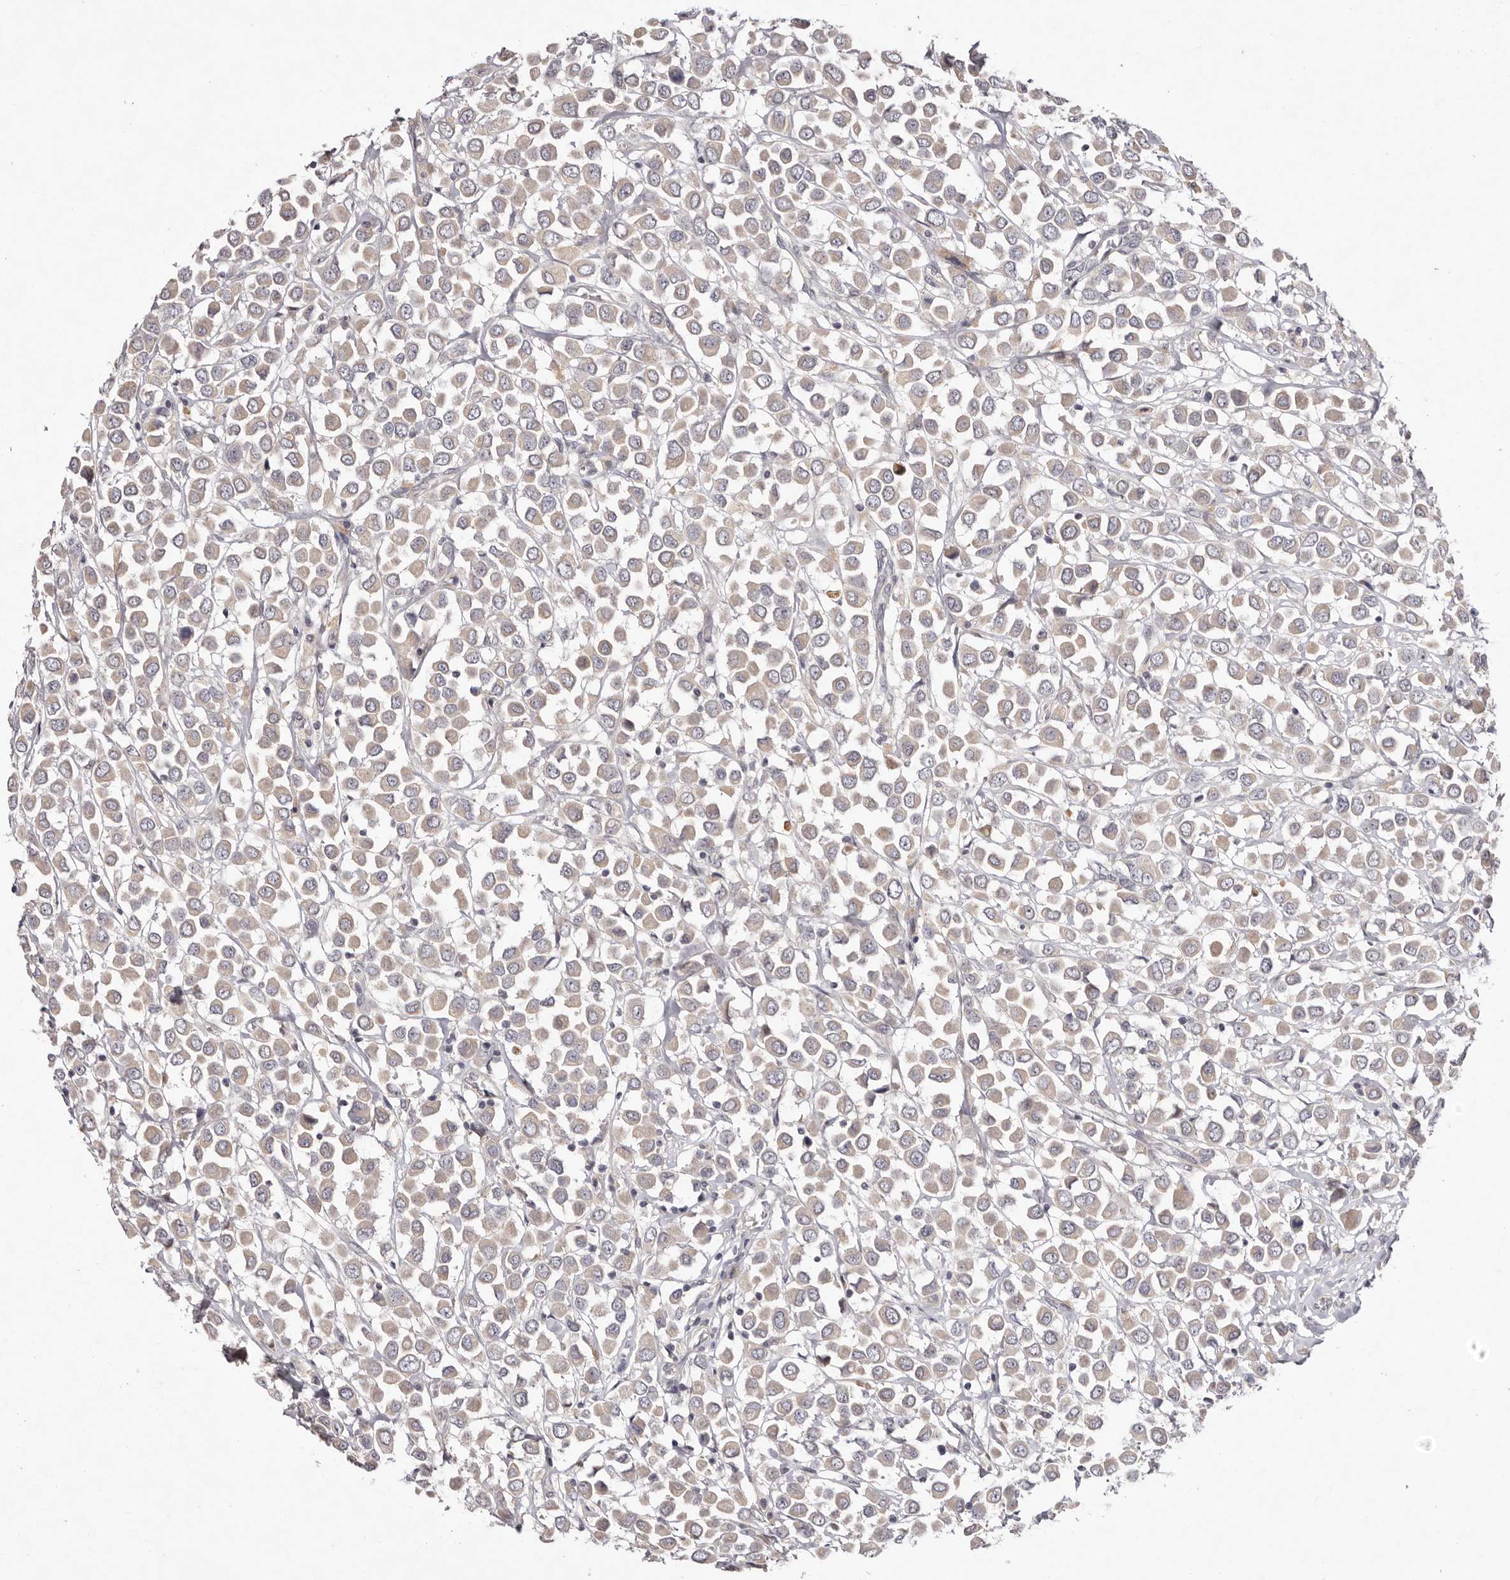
{"staining": {"intensity": "weak", "quantity": ">75%", "location": "cytoplasmic/membranous"}, "tissue": "breast cancer", "cell_type": "Tumor cells", "image_type": "cancer", "snomed": [{"axis": "morphology", "description": "Duct carcinoma"}, {"axis": "topography", "description": "Breast"}], "caption": "Immunohistochemistry (IHC) staining of infiltrating ductal carcinoma (breast), which shows low levels of weak cytoplasmic/membranous positivity in approximately >75% of tumor cells indicating weak cytoplasmic/membranous protein expression. The staining was performed using DAB (brown) for protein detection and nuclei were counterstained in hematoxylin (blue).", "gene": "GARNL3", "patient": {"sex": "female", "age": 61}}